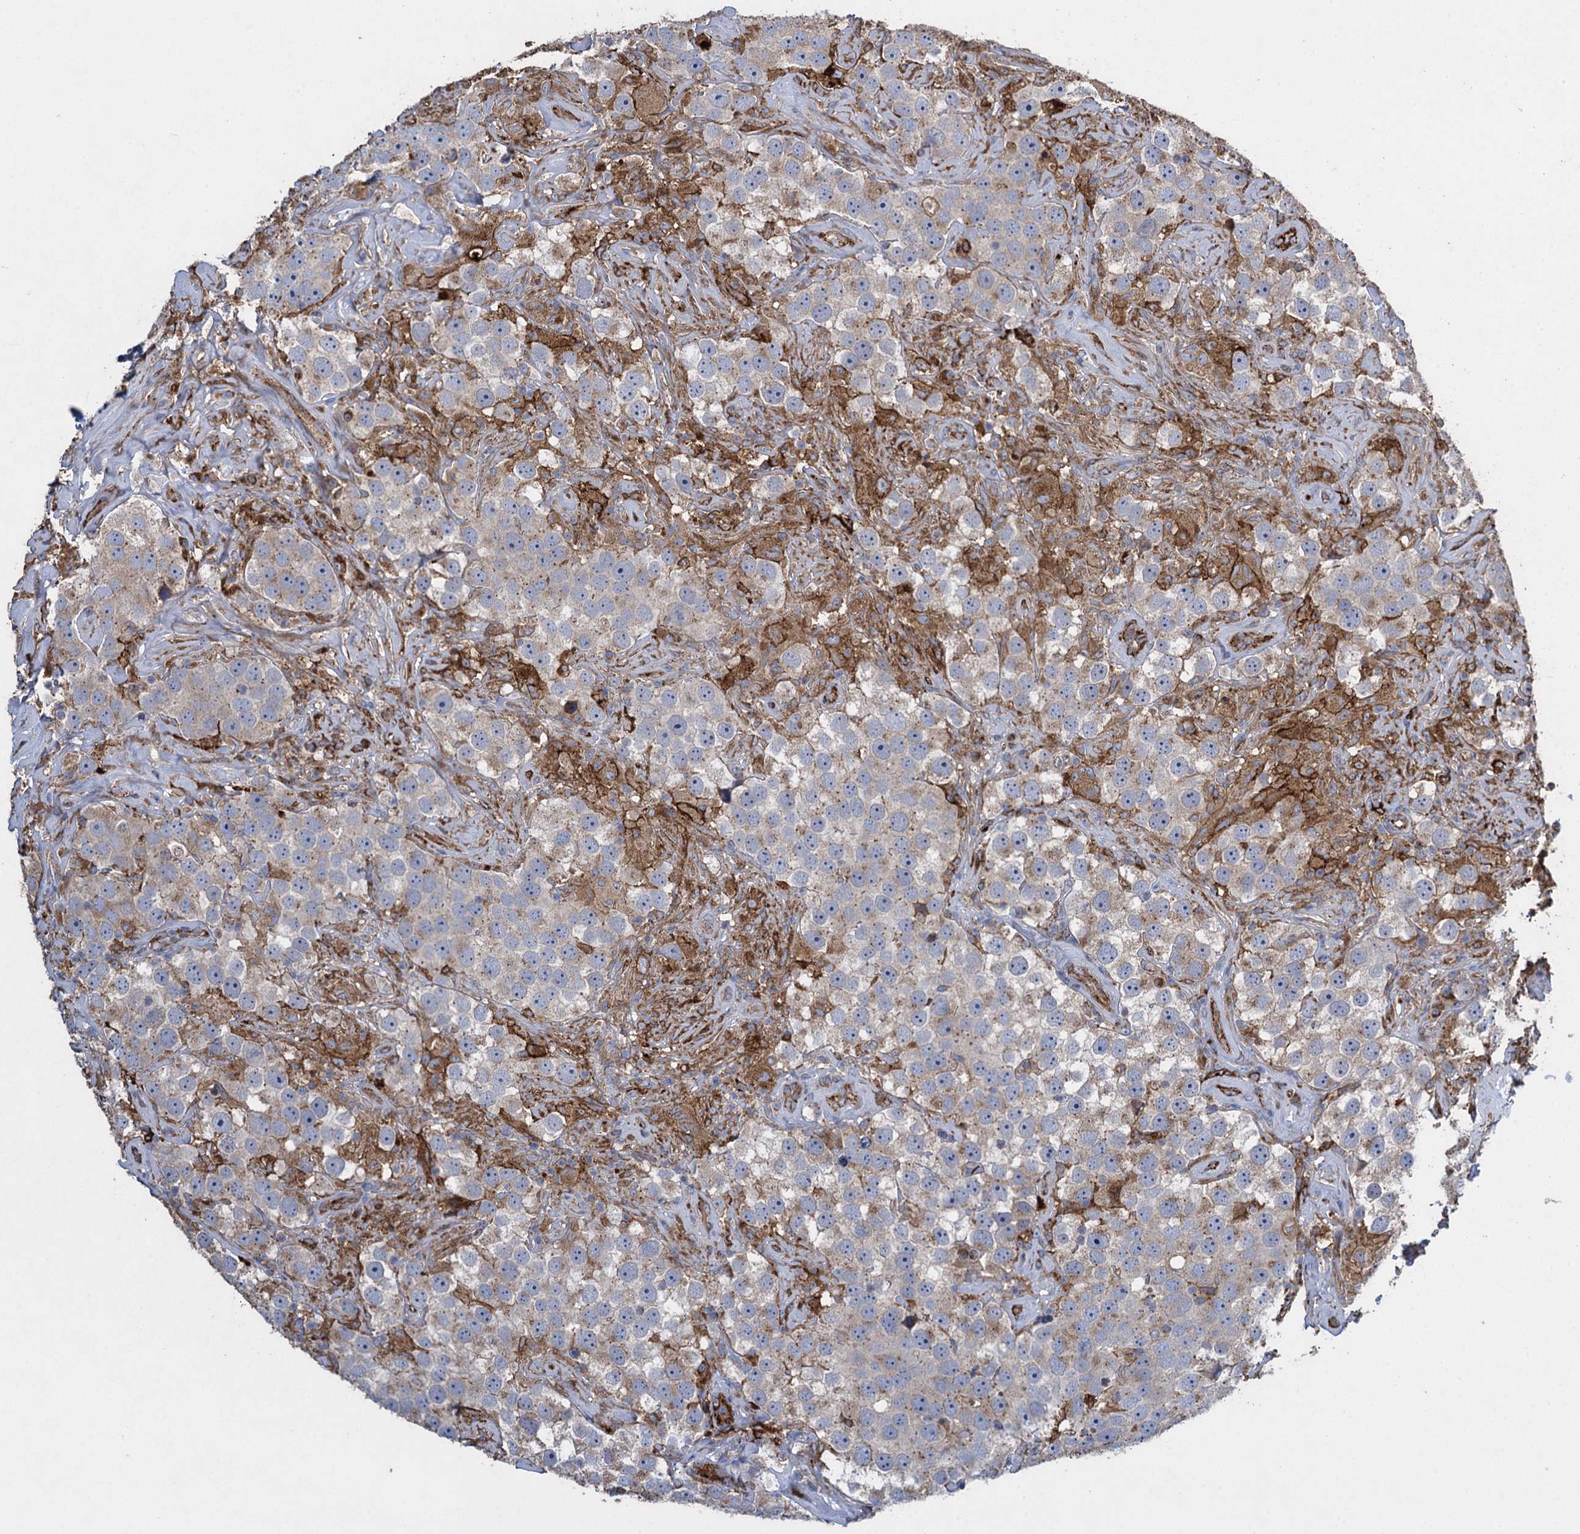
{"staining": {"intensity": "weak", "quantity": "<25%", "location": "cytoplasmic/membranous"}, "tissue": "testis cancer", "cell_type": "Tumor cells", "image_type": "cancer", "snomed": [{"axis": "morphology", "description": "Seminoma, NOS"}, {"axis": "topography", "description": "Testis"}], "caption": "Testis seminoma was stained to show a protein in brown. There is no significant expression in tumor cells. Brightfield microscopy of immunohistochemistry stained with DAB (brown) and hematoxylin (blue), captured at high magnification.", "gene": "TXNDC11", "patient": {"sex": "male", "age": 49}}